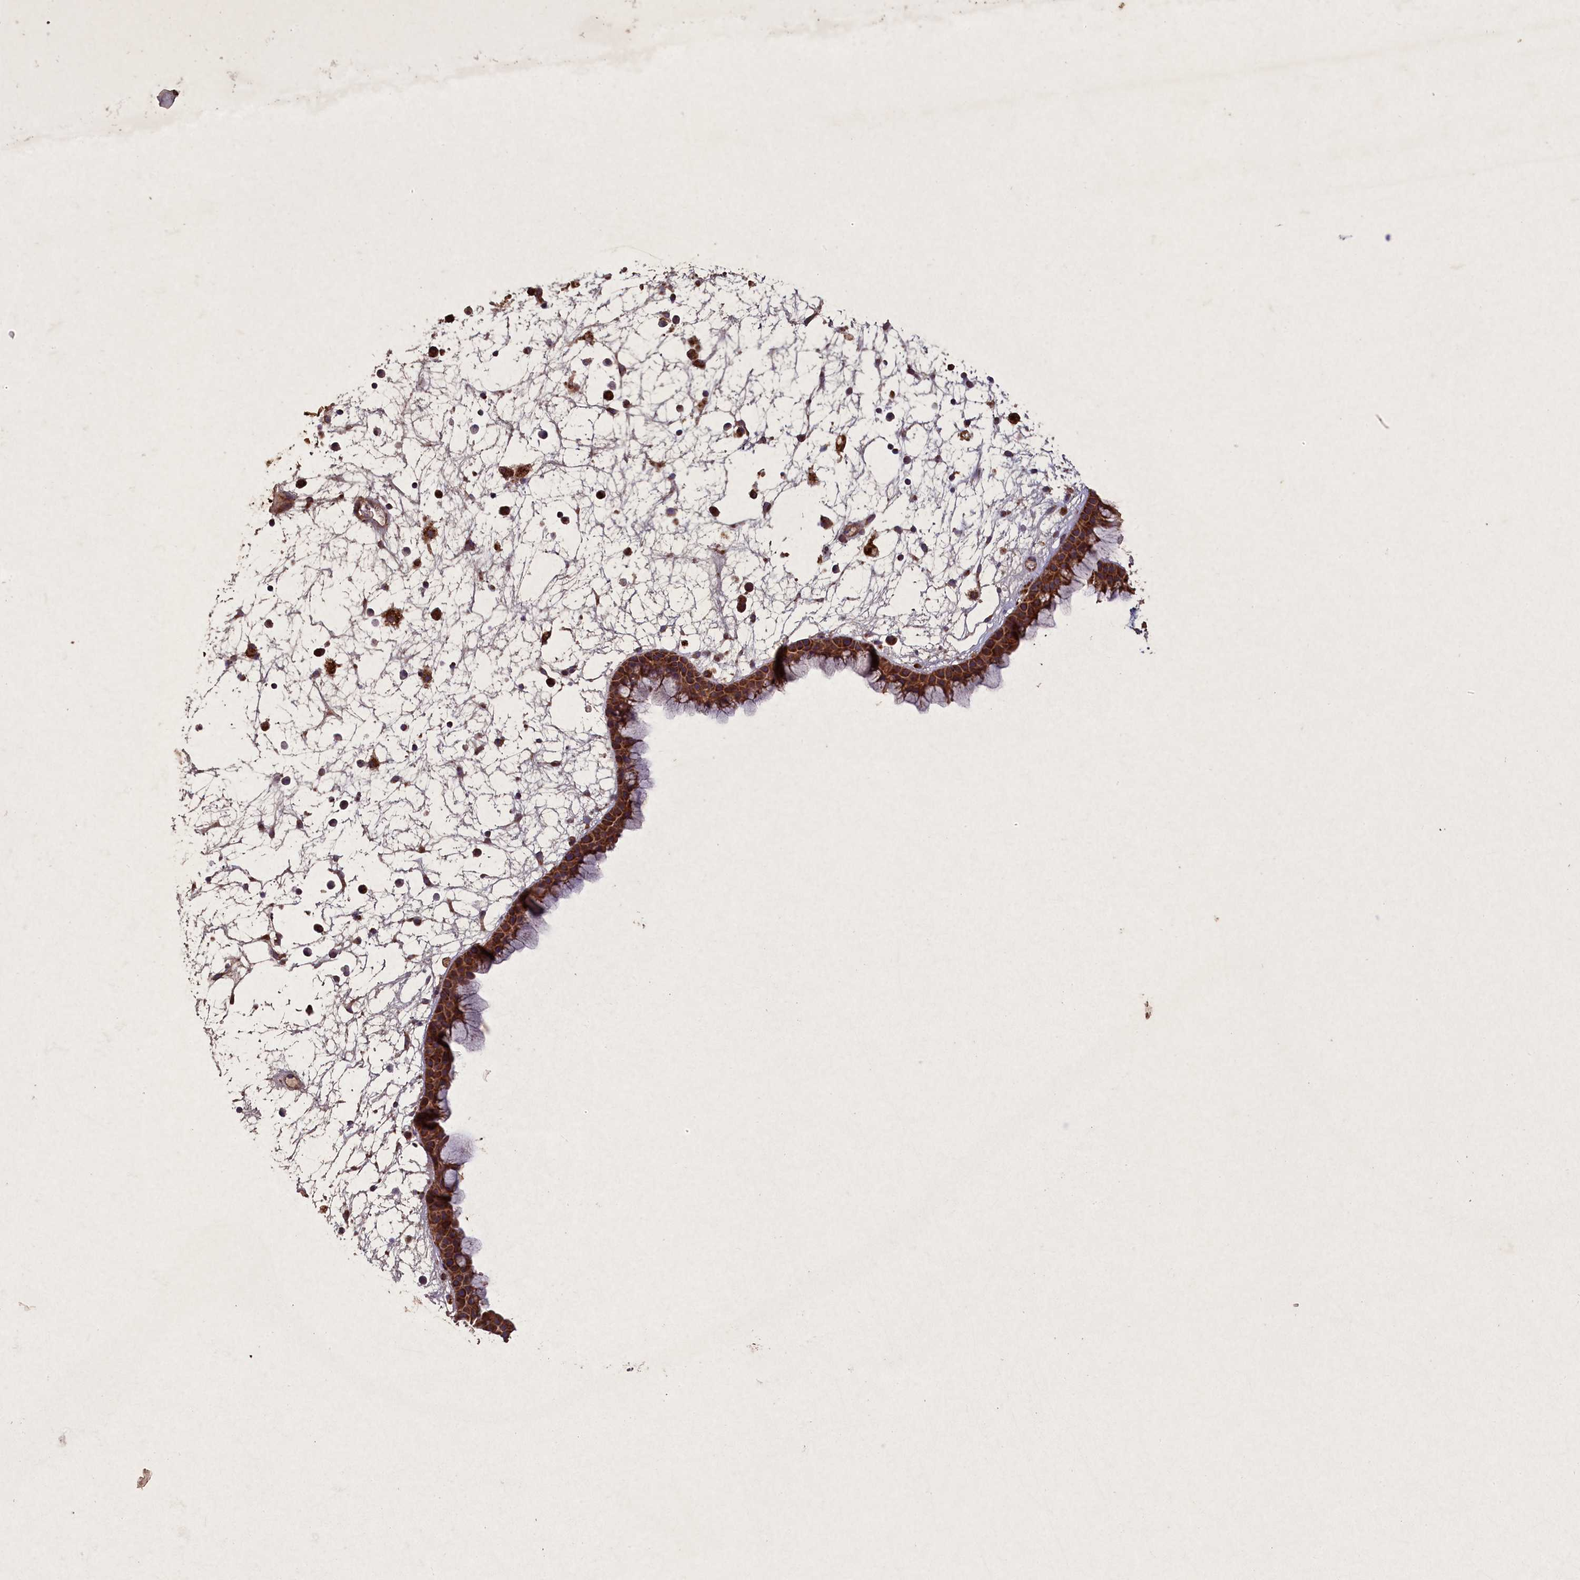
{"staining": {"intensity": "strong", "quantity": ">75%", "location": "cytoplasmic/membranous"}, "tissue": "nasopharynx", "cell_type": "Respiratory epithelial cells", "image_type": "normal", "snomed": [{"axis": "morphology", "description": "Normal tissue, NOS"}, {"axis": "morphology", "description": "Inflammation, NOS"}, {"axis": "morphology", "description": "Malignant melanoma, Metastatic site"}, {"axis": "topography", "description": "Nasopharynx"}], "caption": "Immunohistochemistry (IHC) image of normal nasopharynx: nasopharynx stained using immunohistochemistry (IHC) reveals high levels of strong protein expression localized specifically in the cytoplasmic/membranous of respiratory epithelial cells, appearing as a cytoplasmic/membranous brown color.", "gene": "CIAO2B", "patient": {"sex": "male", "age": 70}}